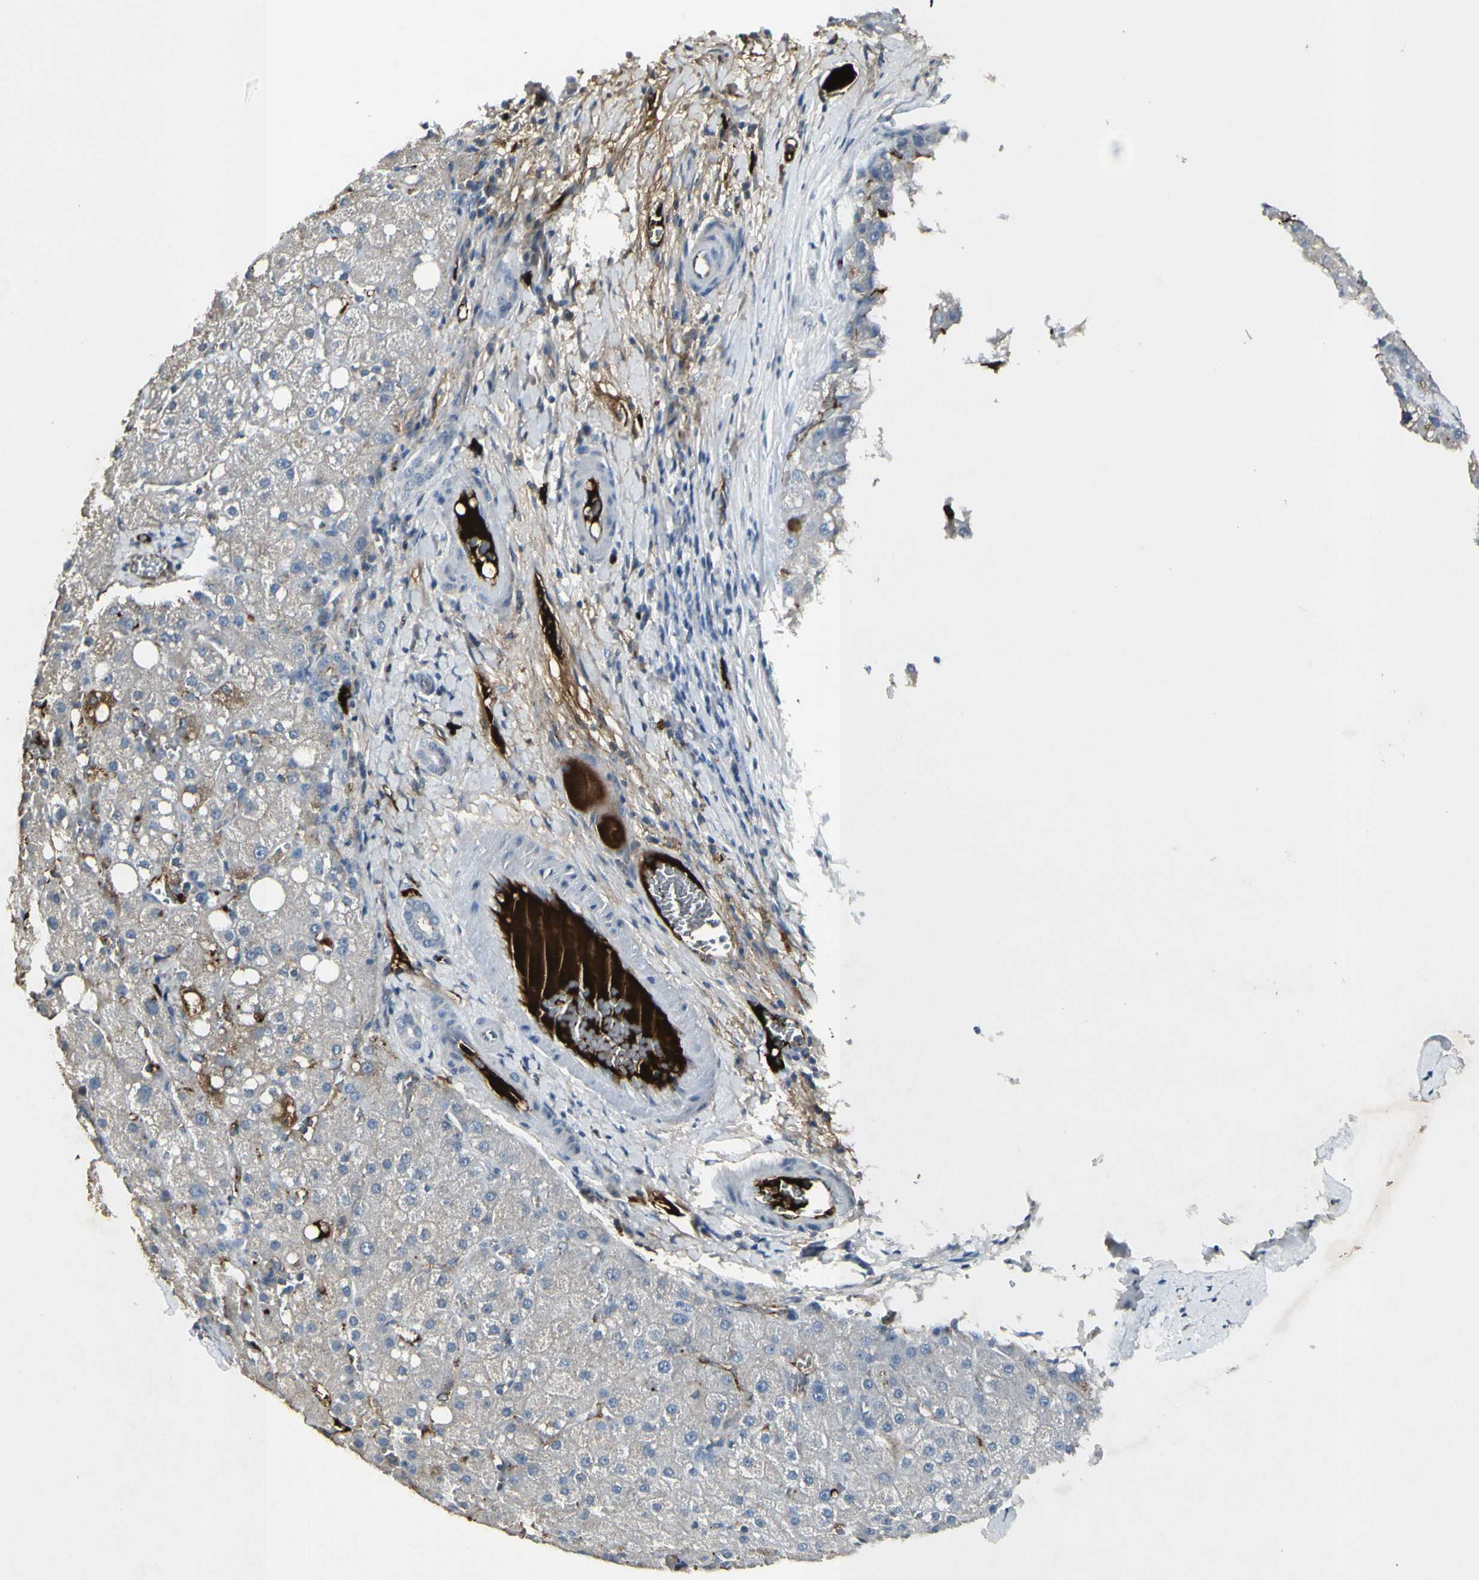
{"staining": {"intensity": "moderate", "quantity": "<25%", "location": "cytoplasmic/membranous"}, "tissue": "liver cancer", "cell_type": "Tumor cells", "image_type": "cancer", "snomed": [{"axis": "morphology", "description": "Carcinoma, Hepatocellular, NOS"}, {"axis": "topography", "description": "Liver"}], "caption": "Immunohistochemical staining of liver cancer (hepatocellular carcinoma) displays low levels of moderate cytoplasmic/membranous staining in approximately <25% of tumor cells. The protein of interest is stained brown, and the nuclei are stained in blue (DAB IHC with brightfield microscopy, high magnification).", "gene": "IGHM", "patient": {"sex": "male", "age": 80}}